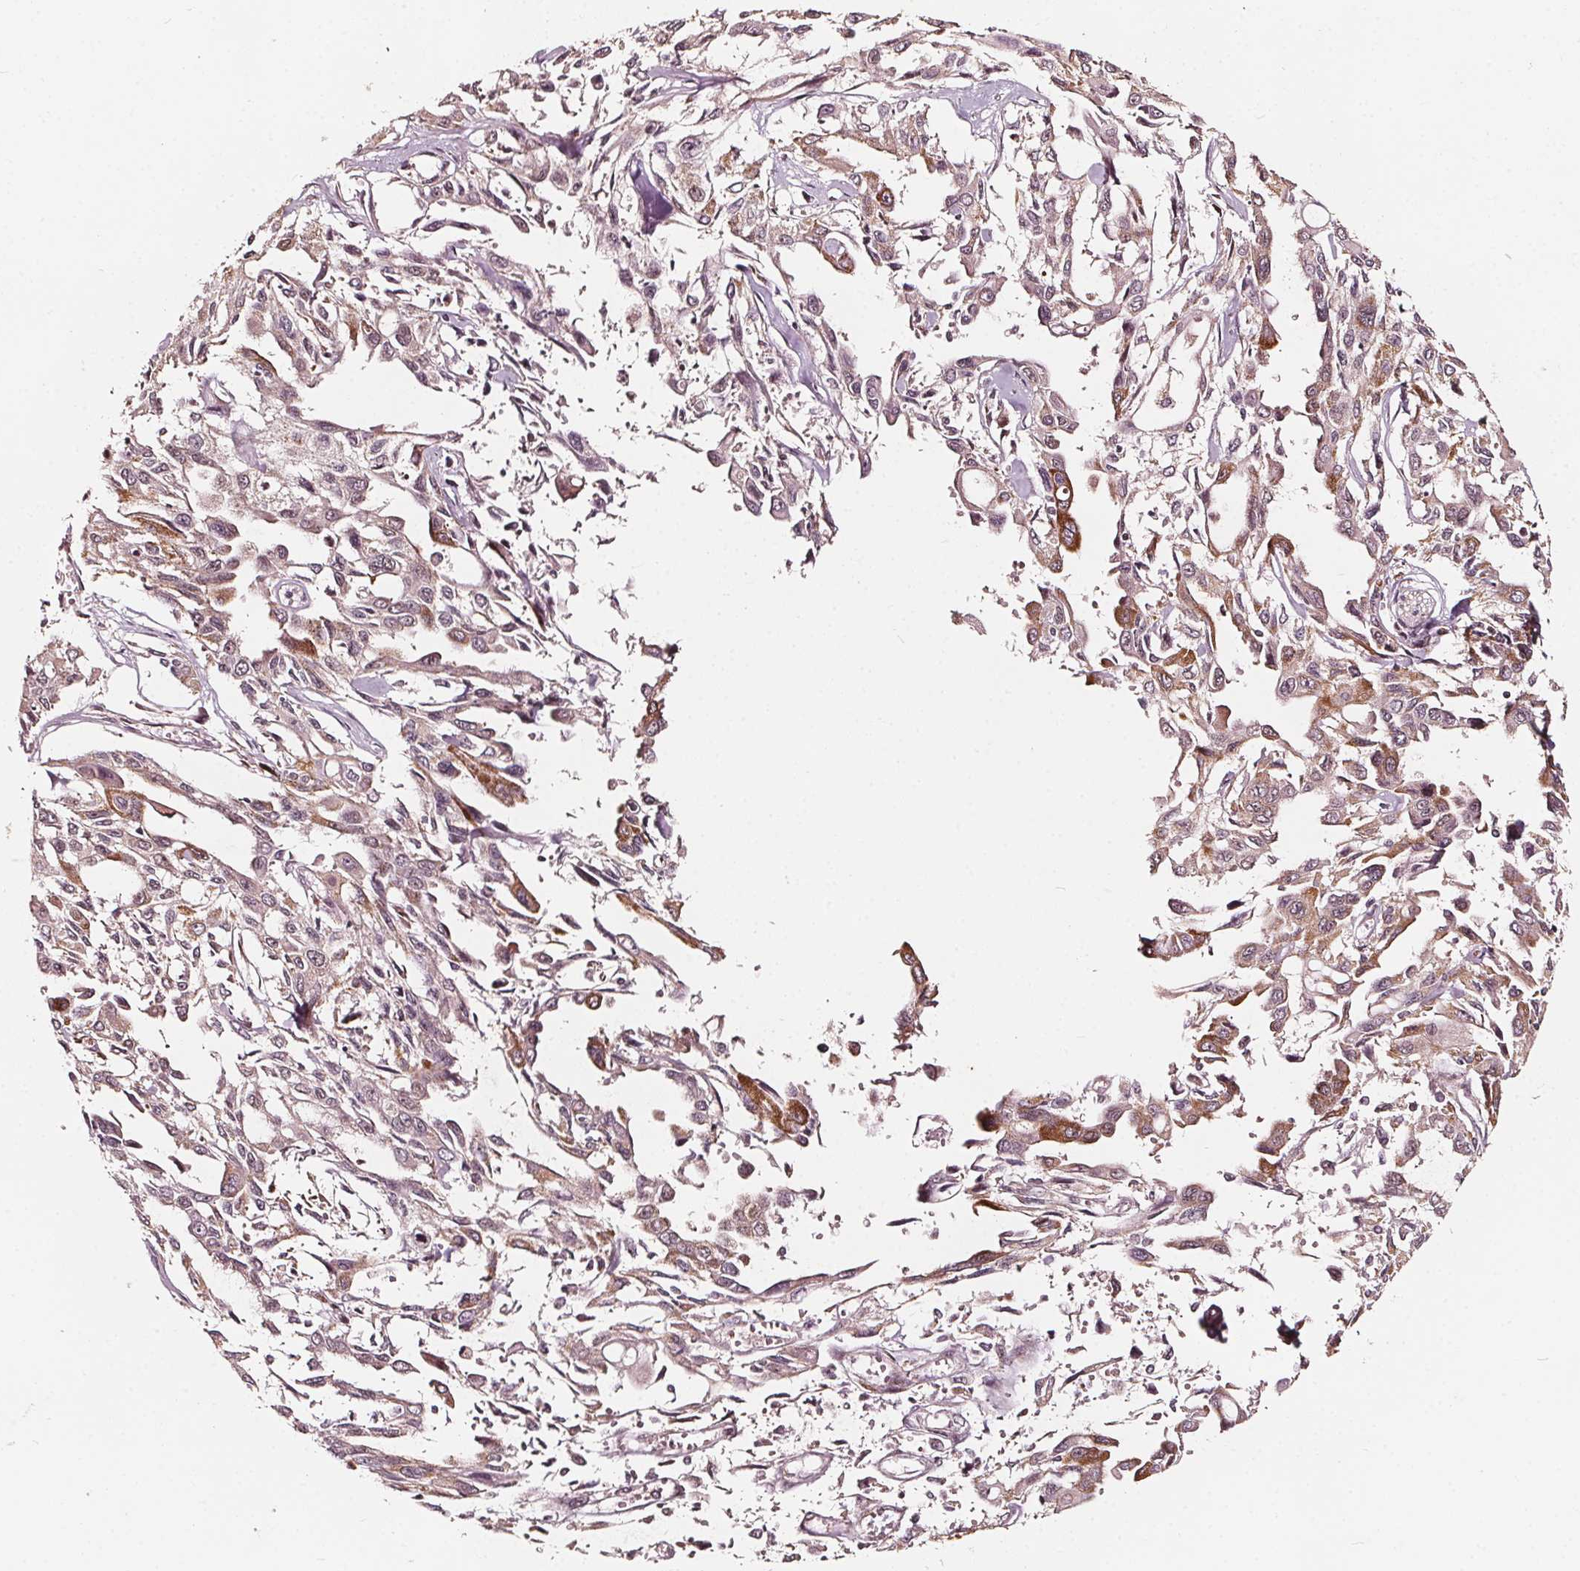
{"staining": {"intensity": "weak", "quantity": "25%-75%", "location": "cytoplasmic/membranous"}, "tissue": "pancreatic cancer", "cell_type": "Tumor cells", "image_type": "cancer", "snomed": [{"axis": "morphology", "description": "Adenocarcinoma, NOS"}, {"axis": "topography", "description": "Pancreas"}], "caption": "A low amount of weak cytoplasmic/membranous staining is appreciated in approximately 25%-75% of tumor cells in pancreatic adenocarcinoma tissue. The staining was performed using DAB (3,3'-diaminobenzidine), with brown indicating positive protein expression. Nuclei are stained blue with hematoxylin.", "gene": "AIP", "patient": {"sex": "female", "age": 55}}